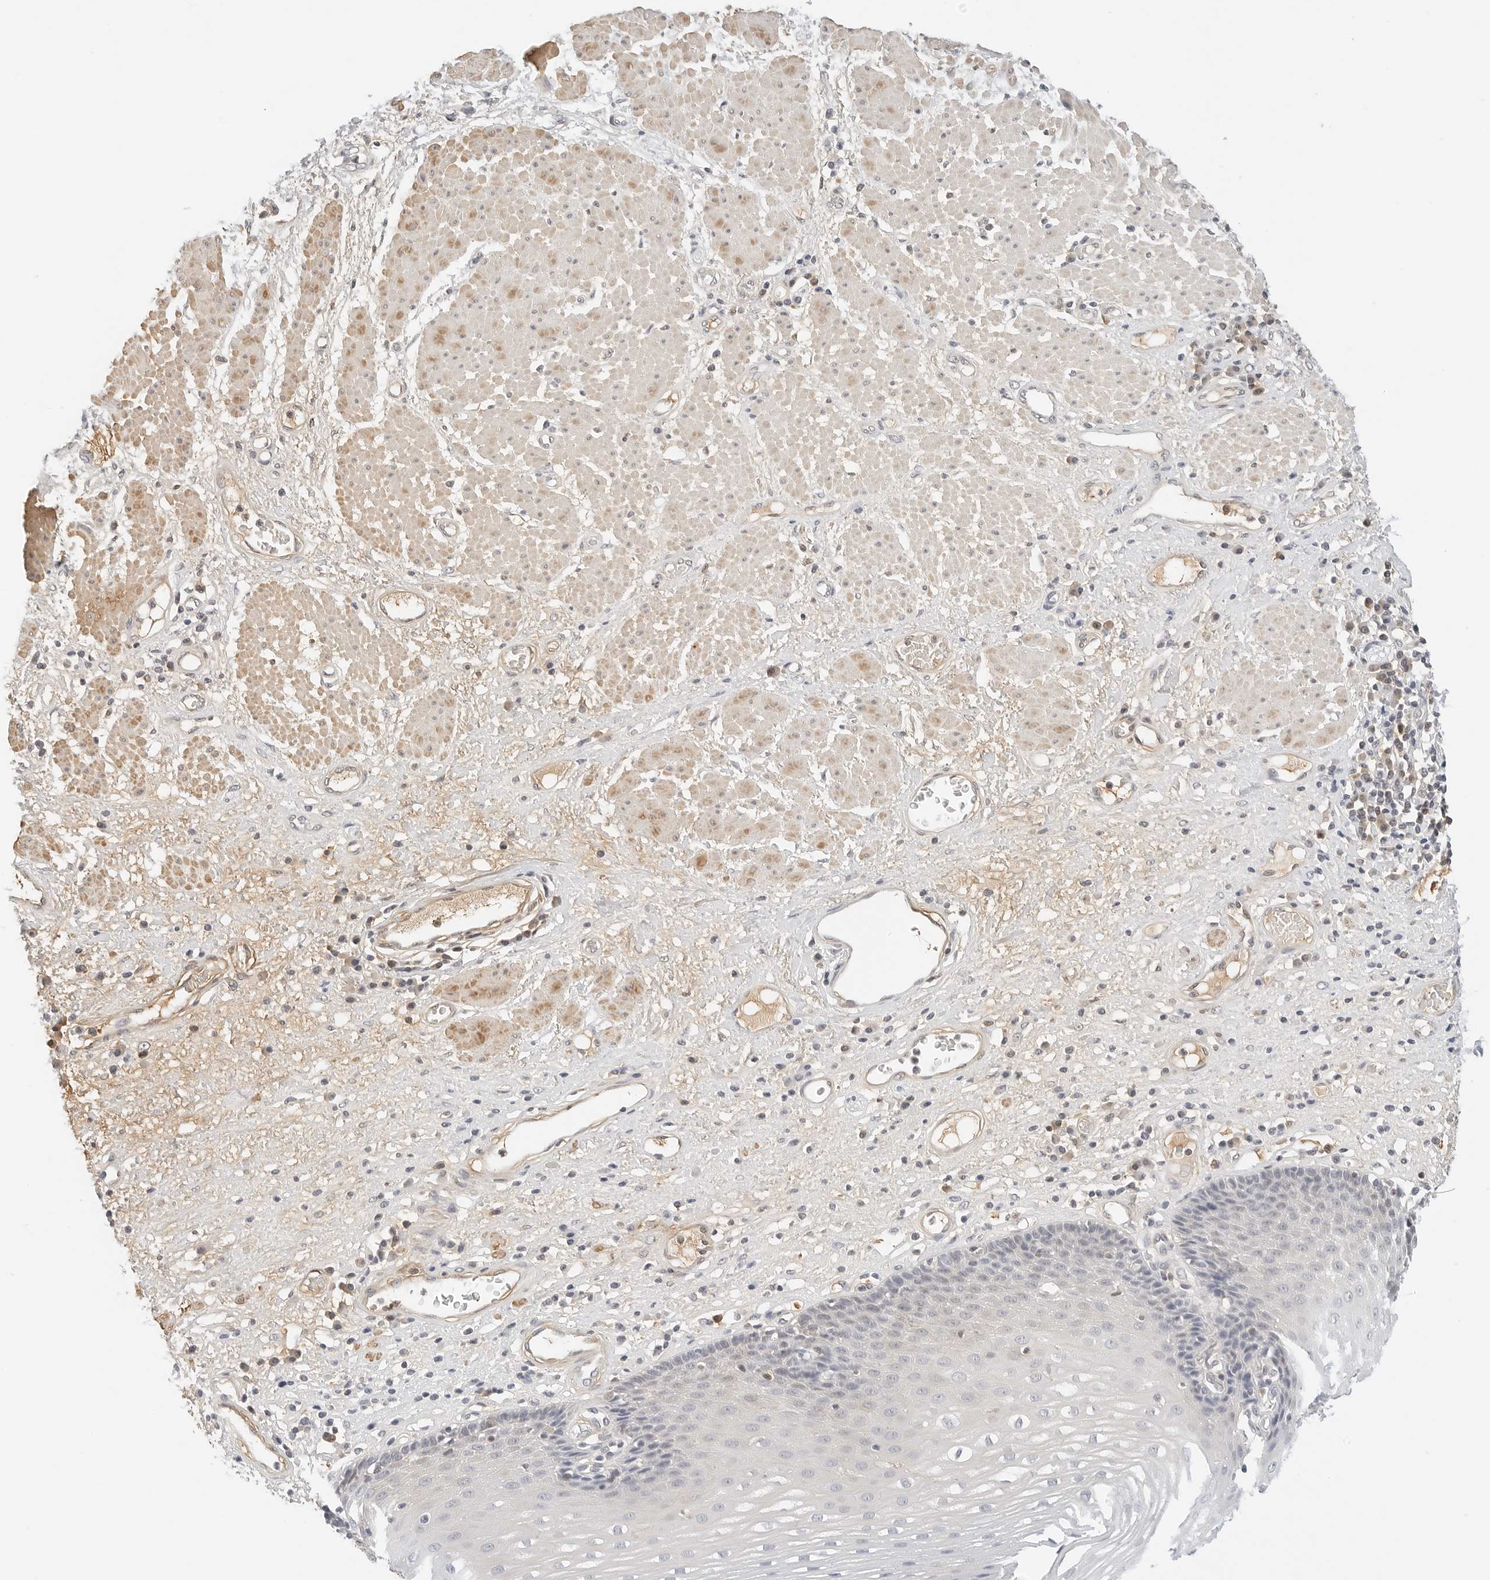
{"staining": {"intensity": "negative", "quantity": "none", "location": "none"}, "tissue": "esophagus", "cell_type": "Squamous epithelial cells", "image_type": "normal", "snomed": [{"axis": "morphology", "description": "Normal tissue, NOS"}, {"axis": "morphology", "description": "Adenocarcinoma, NOS"}, {"axis": "topography", "description": "Esophagus"}], "caption": "Immunohistochemical staining of normal esophagus shows no significant positivity in squamous epithelial cells.", "gene": "PKDCC", "patient": {"sex": "male", "age": 62}}